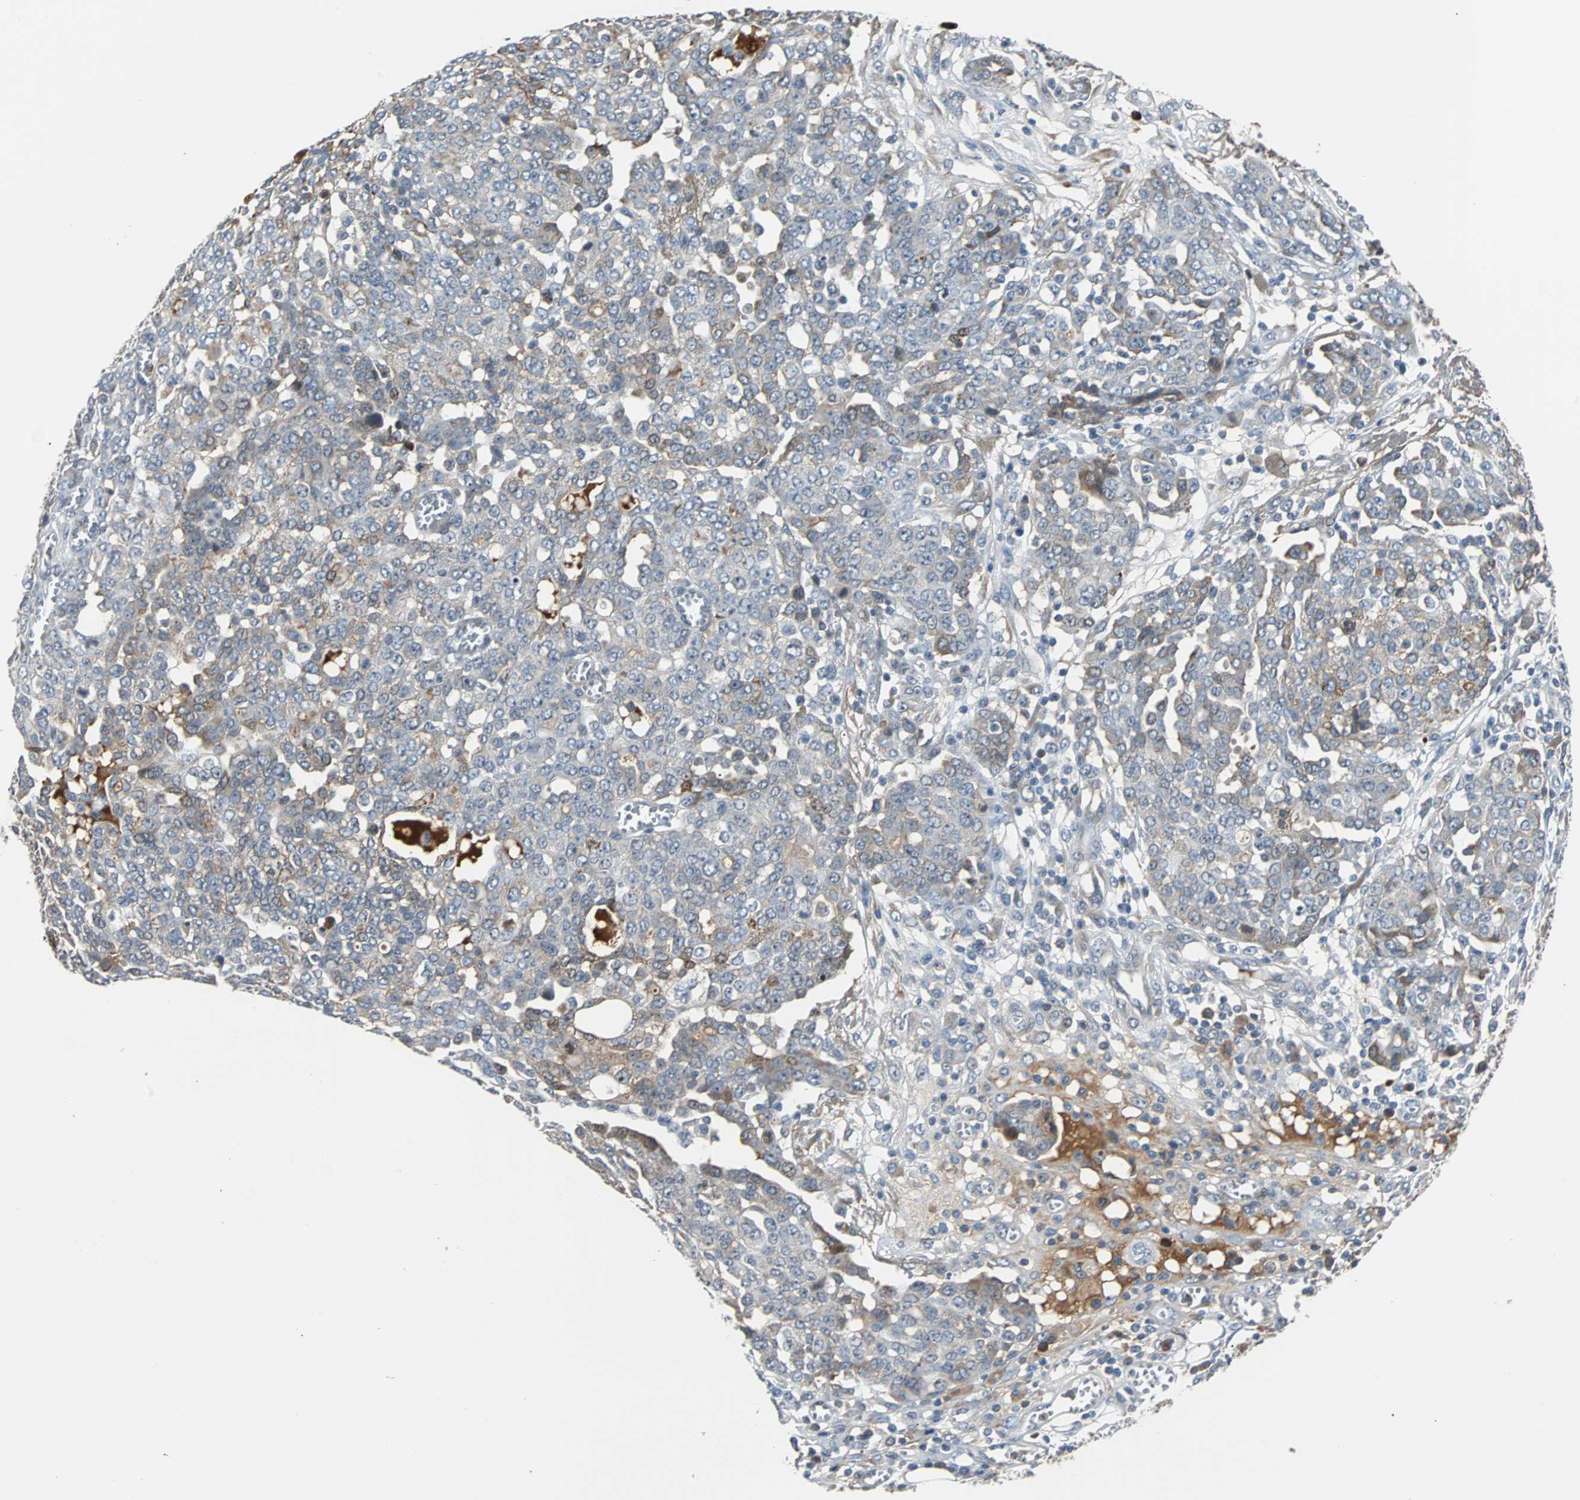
{"staining": {"intensity": "moderate", "quantity": "<25%", "location": "cytoplasmic/membranous"}, "tissue": "ovarian cancer", "cell_type": "Tumor cells", "image_type": "cancer", "snomed": [{"axis": "morphology", "description": "Cystadenocarcinoma, serous, NOS"}, {"axis": "topography", "description": "Soft tissue"}, {"axis": "topography", "description": "Ovary"}], "caption": "Immunohistochemical staining of human ovarian cancer reveals low levels of moderate cytoplasmic/membranous protein positivity in approximately <25% of tumor cells.", "gene": "FHL2", "patient": {"sex": "female", "age": 57}}